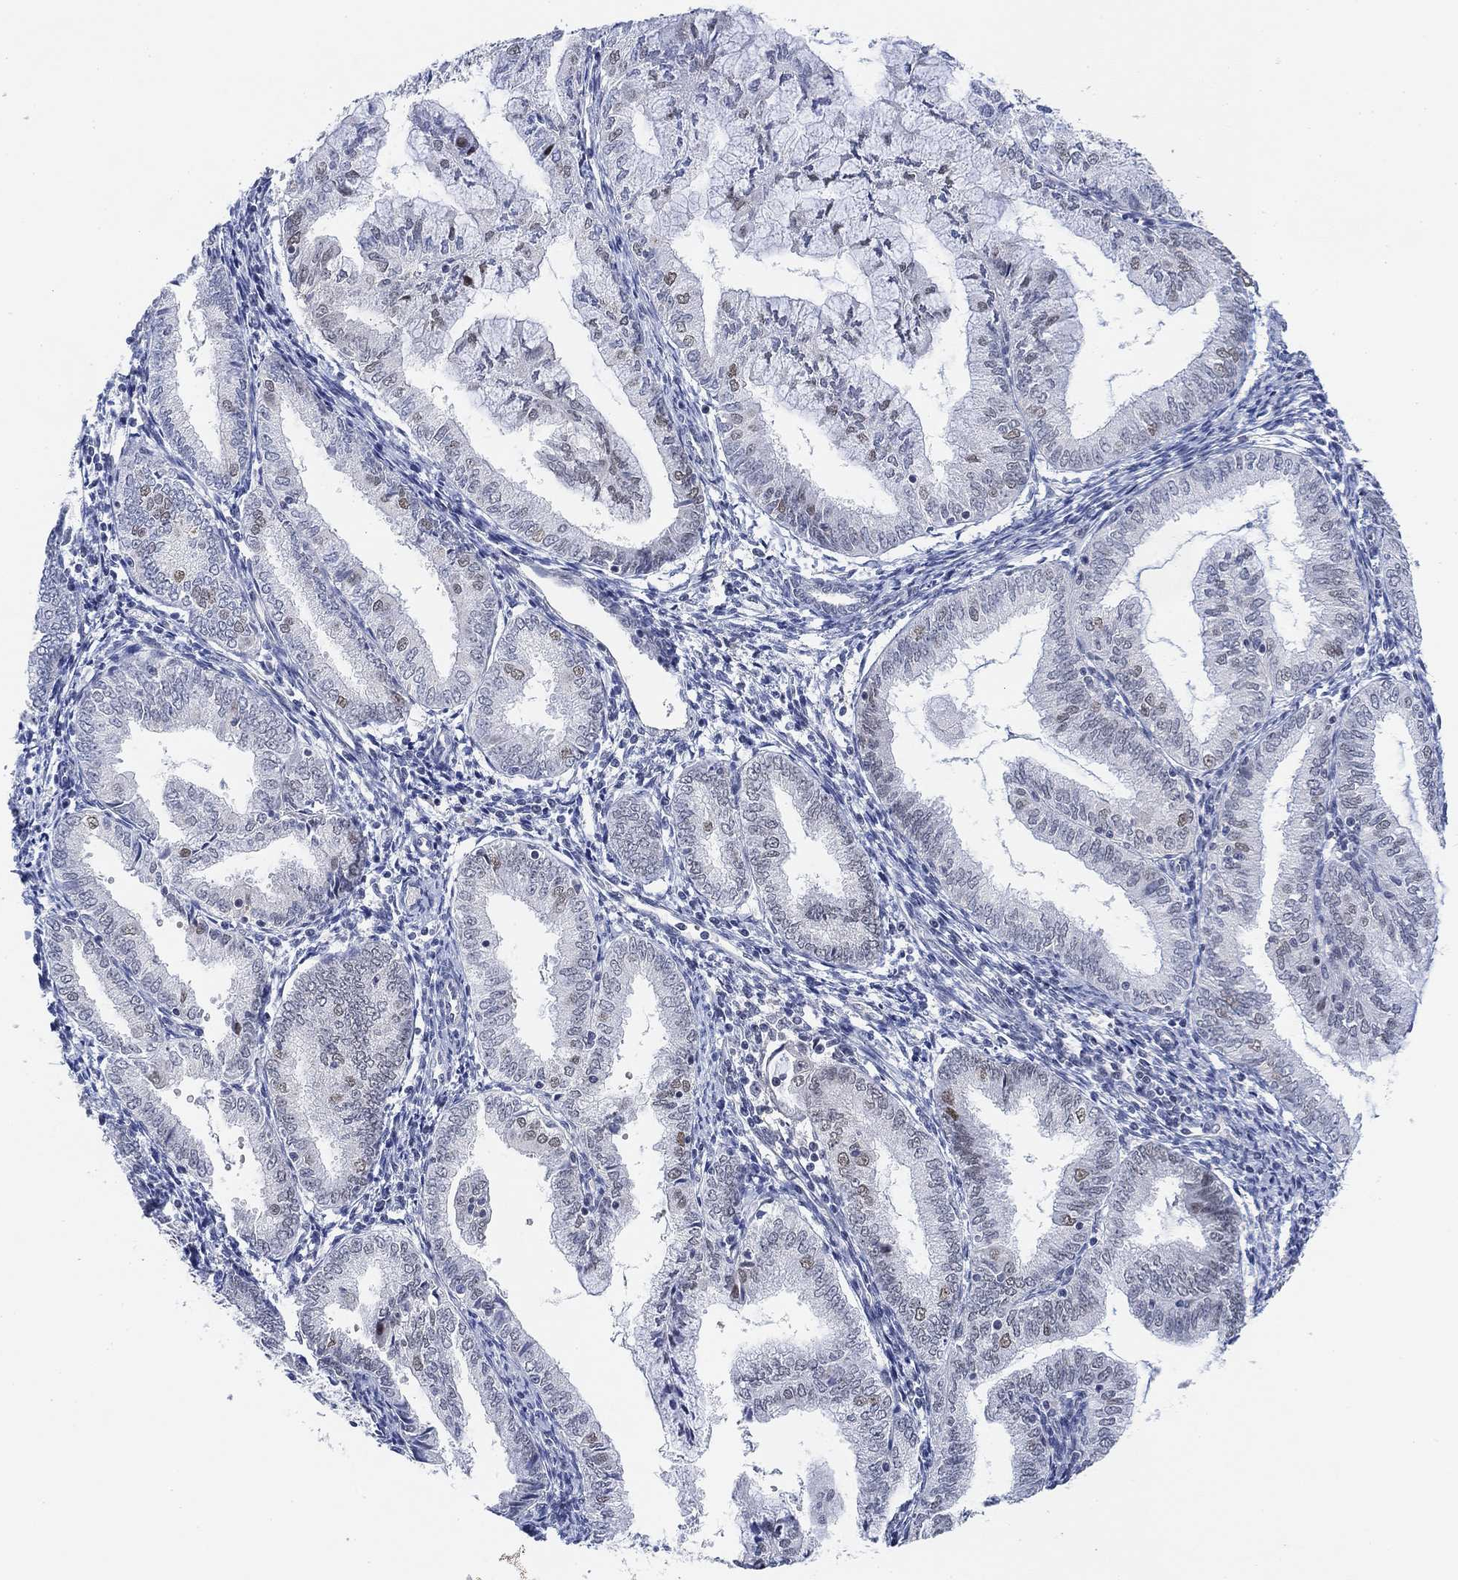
{"staining": {"intensity": "negative", "quantity": "none", "location": "none"}, "tissue": "endometrial cancer", "cell_type": "Tumor cells", "image_type": "cancer", "snomed": [{"axis": "morphology", "description": "Adenocarcinoma, NOS"}, {"axis": "topography", "description": "Endometrium"}], "caption": "Immunohistochemistry photomicrograph of human endometrial adenocarcinoma stained for a protein (brown), which exhibits no staining in tumor cells.", "gene": "PAX6", "patient": {"sex": "female", "age": 56}}